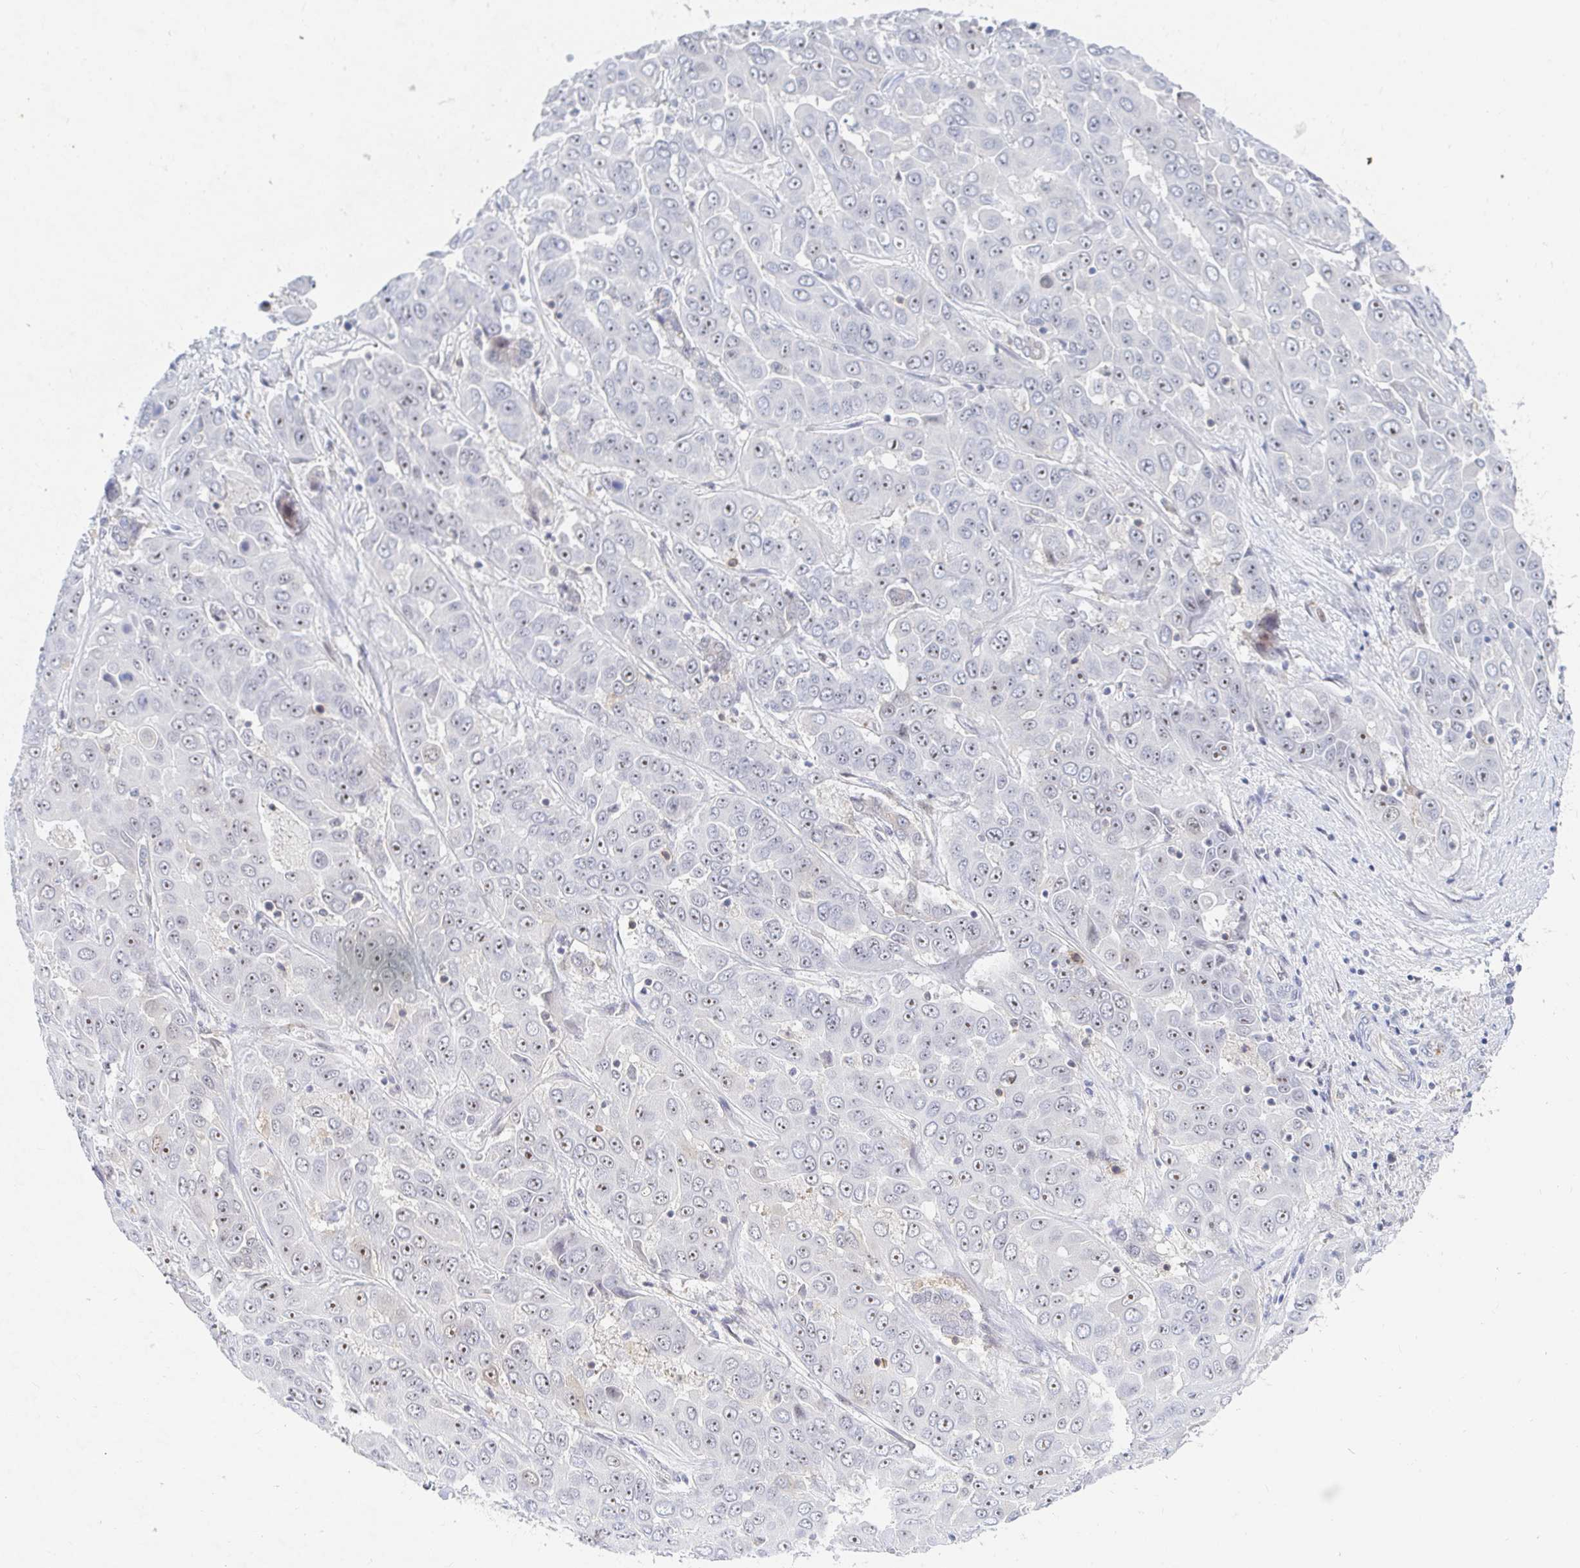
{"staining": {"intensity": "weak", "quantity": "25%-75%", "location": "nuclear"}, "tissue": "liver cancer", "cell_type": "Tumor cells", "image_type": "cancer", "snomed": [{"axis": "morphology", "description": "Cholangiocarcinoma"}, {"axis": "topography", "description": "Liver"}], "caption": "Human liver cancer stained with a brown dye reveals weak nuclear positive positivity in about 25%-75% of tumor cells.", "gene": "COL28A1", "patient": {"sex": "female", "age": 52}}